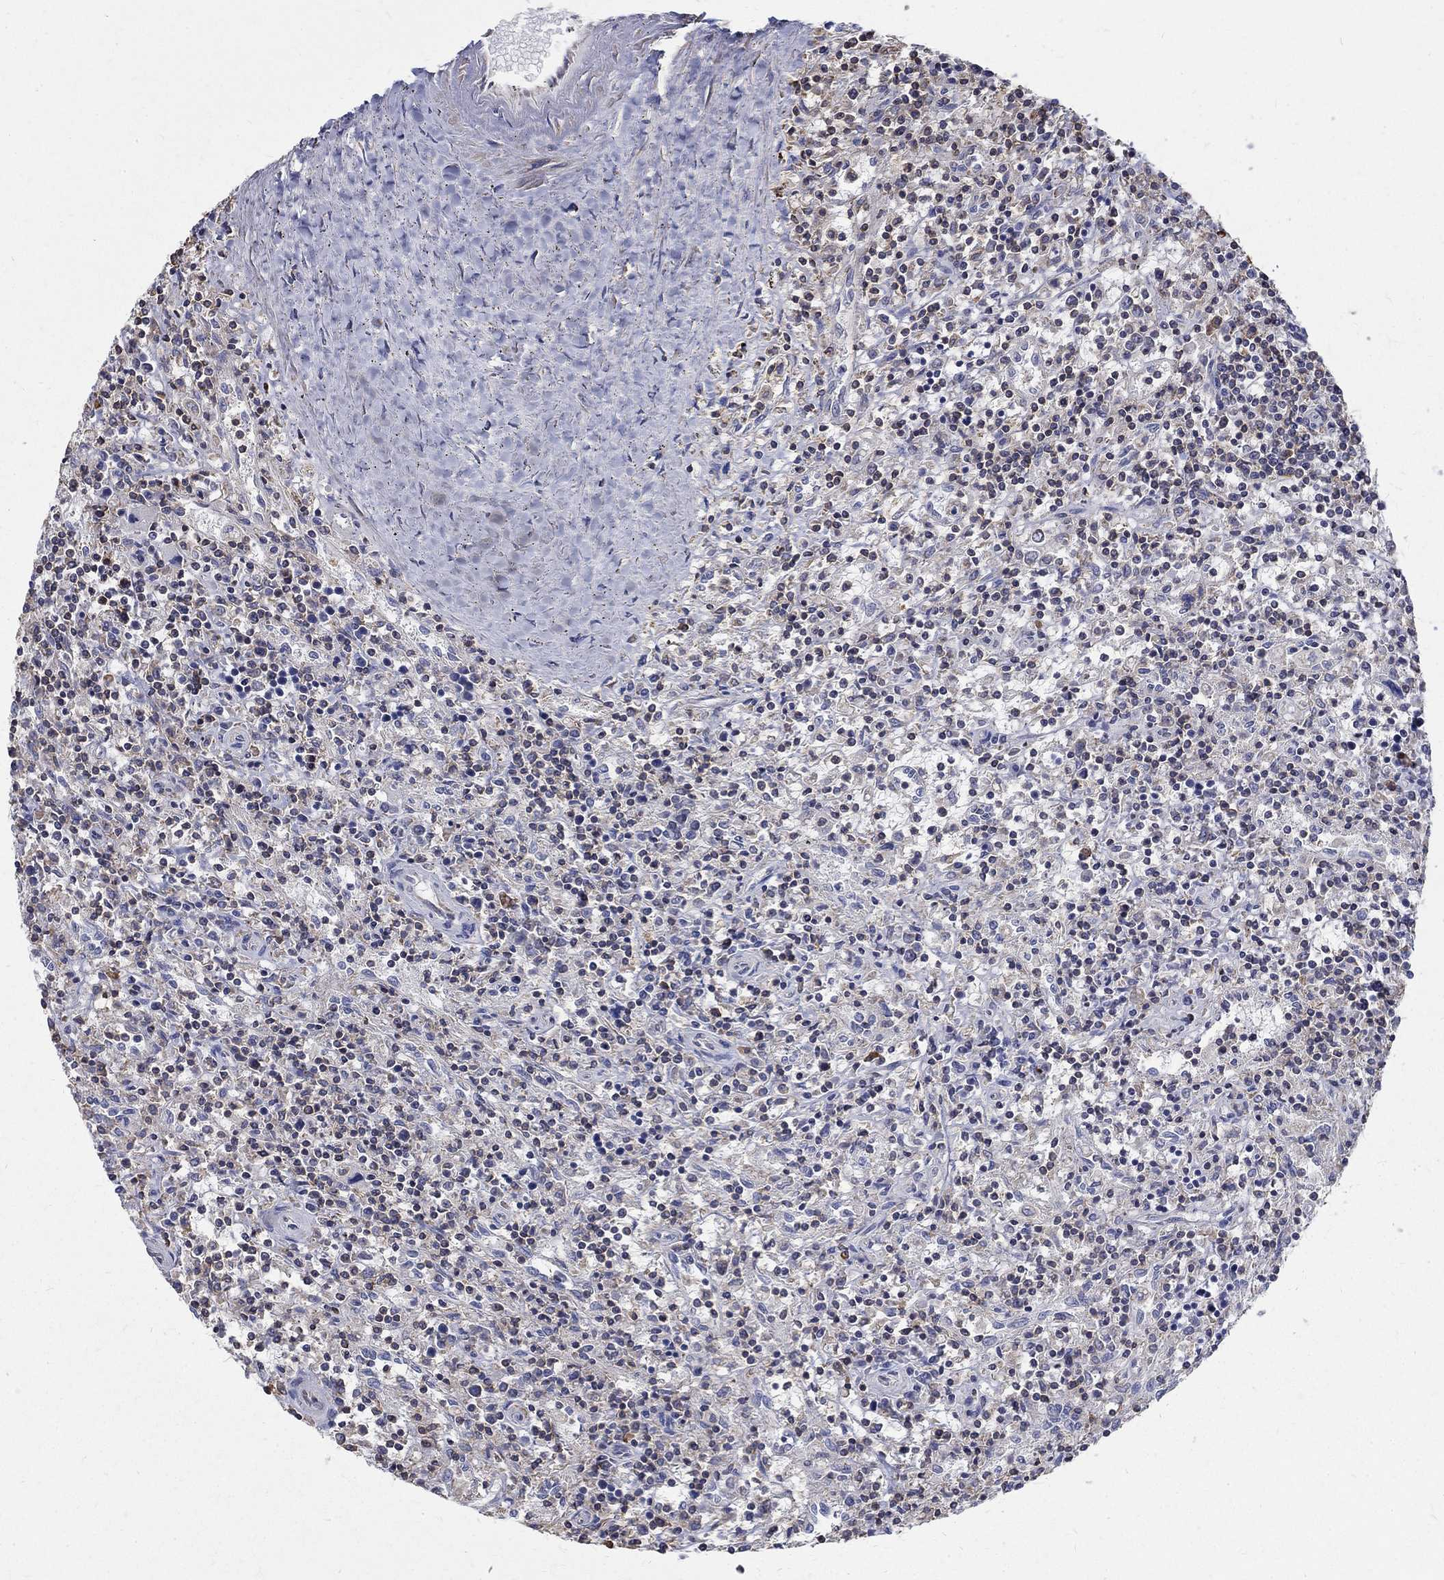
{"staining": {"intensity": "negative", "quantity": "none", "location": "none"}, "tissue": "lymphoma", "cell_type": "Tumor cells", "image_type": "cancer", "snomed": [{"axis": "morphology", "description": "Malignant lymphoma, non-Hodgkin's type, Low grade"}, {"axis": "topography", "description": "Spleen"}], "caption": "Immunohistochemical staining of human lymphoma shows no significant expression in tumor cells. (DAB IHC with hematoxylin counter stain).", "gene": "AGAP2", "patient": {"sex": "male", "age": 62}}